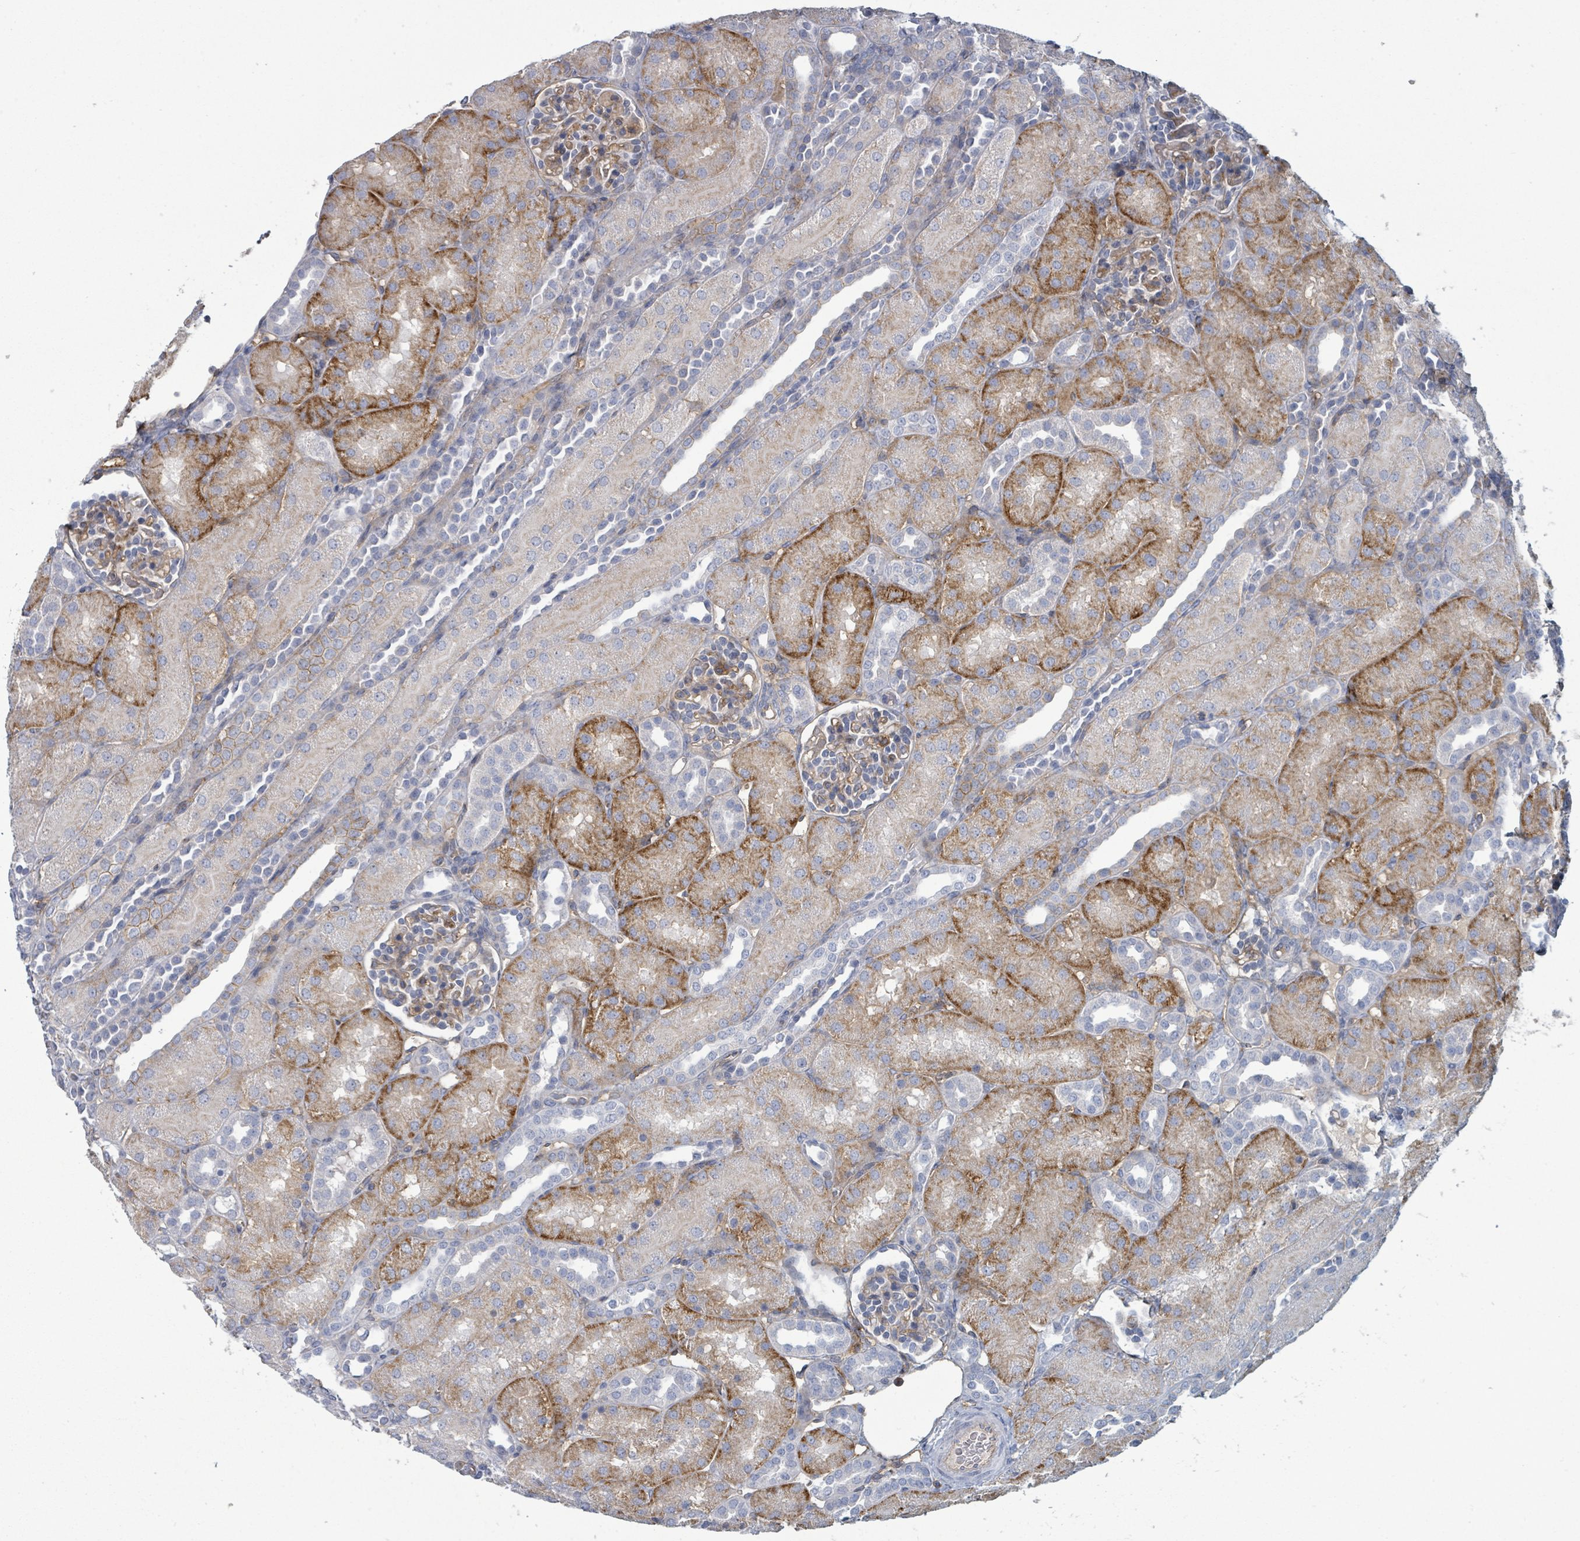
{"staining": {"intensity": "weak", "quantity": "<25%", "location": "cytoplasmic/membranous"}, "tissue": "kidney", "cell_type": "Cells in glomeruli", "image_type": "normal", "snomed": [{"axis": "morphology", "description": "Normal tissue, NOS"}, {"axis": "topography", "description": "Kidney"}], "caption": "An image of human kidney is negative for staining in cells in glomeruli. (IHC, brightfield microscopy, high magnification).", "gene": "TNFRSF14", "patient": {"sex": "male", "age": 1}}